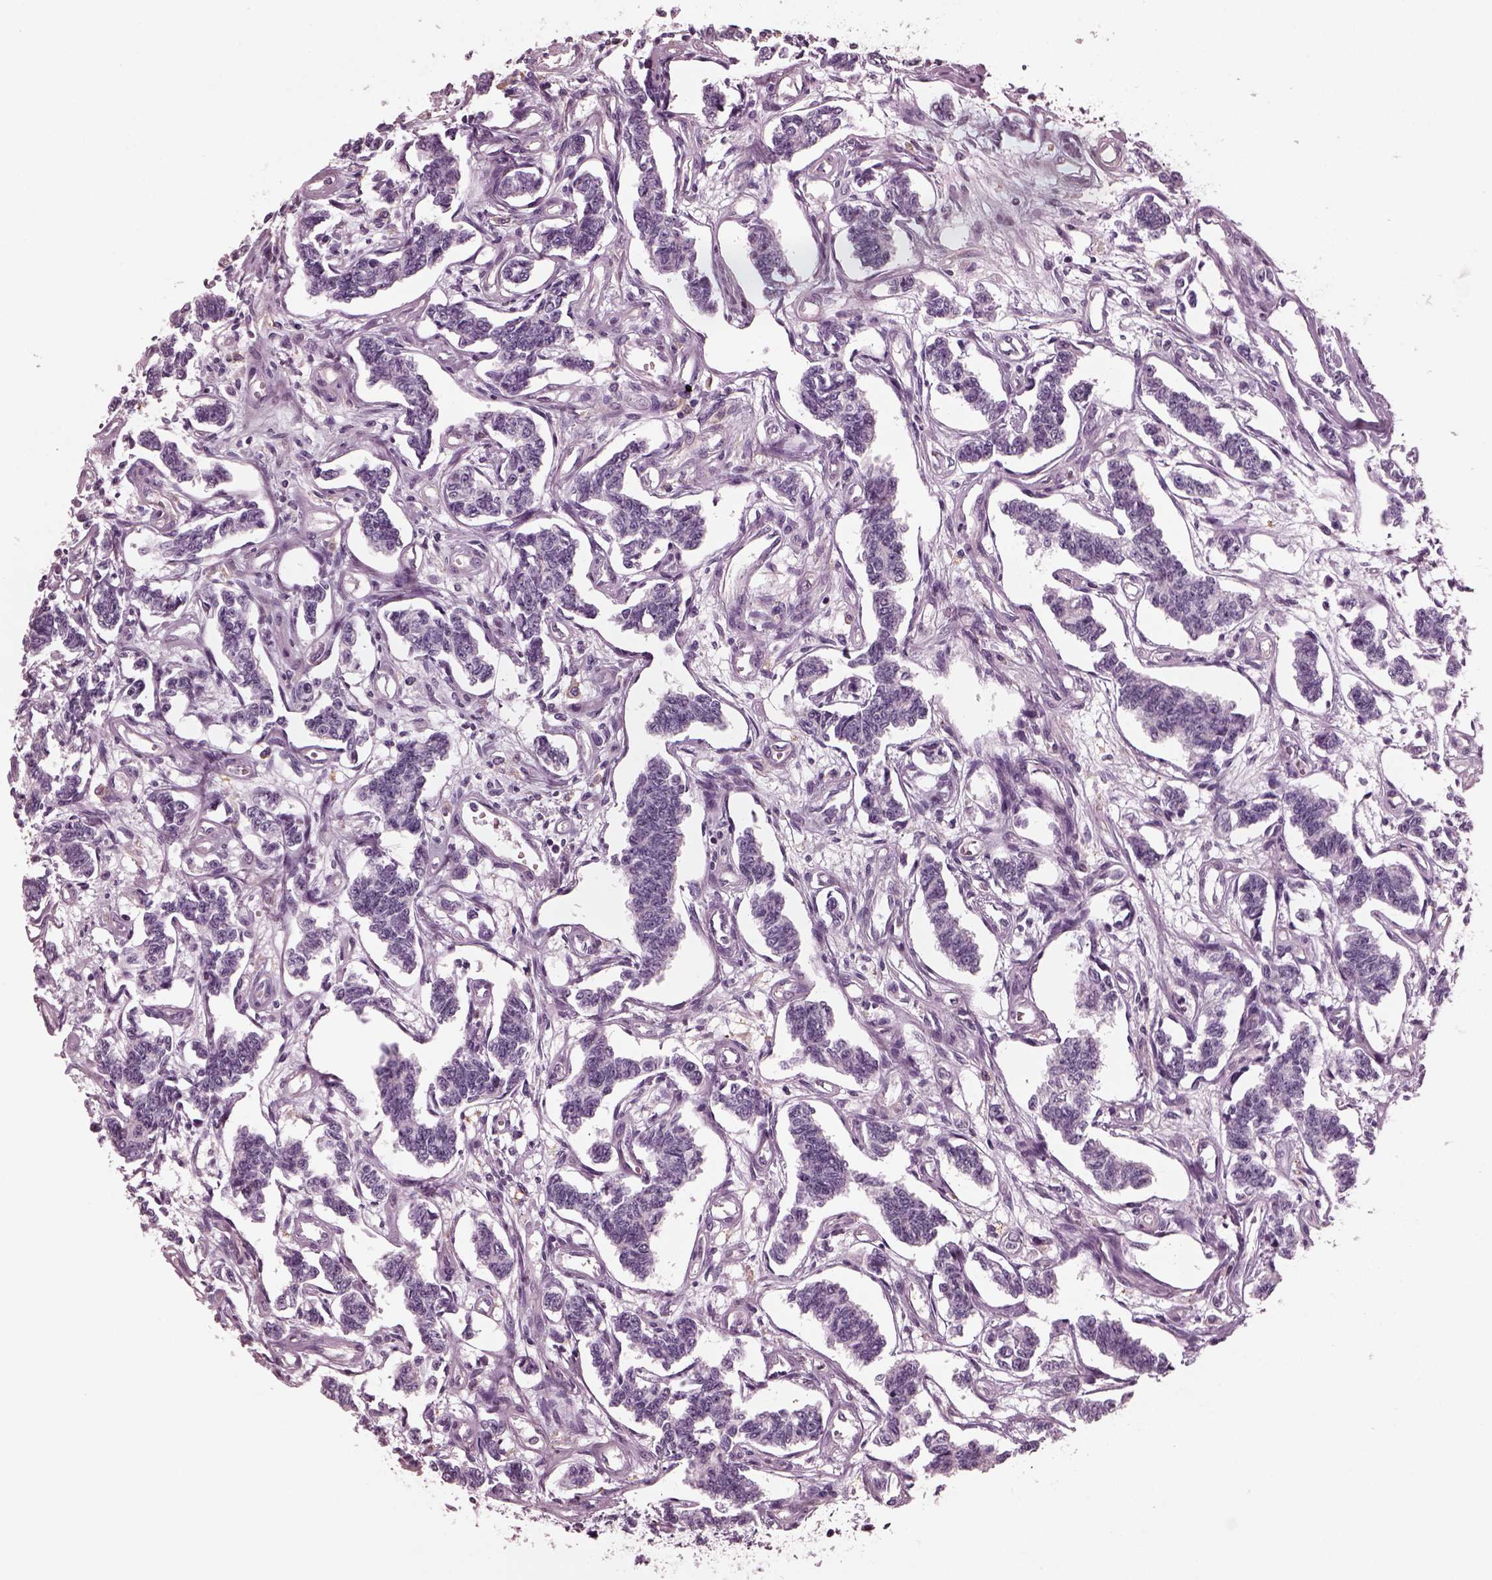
{"staining": {"intensity": "negative", "quantity": "none", "location": "none"}, "tissue": "carcinoid", "cell_type": "Tumor cells", "image_type": "cancer", "snomed": [{"axis": "morphology", "description": "Carcinoid, malignant, NOS"}, {"axis": "topography", "description": "Kidney"}], "caption": "Histopathology image shows no protein staining in tumor cells of malignant carcinoid tissue.", "gene": "CGA", "patient": {"sex": "female", "age": 41}}